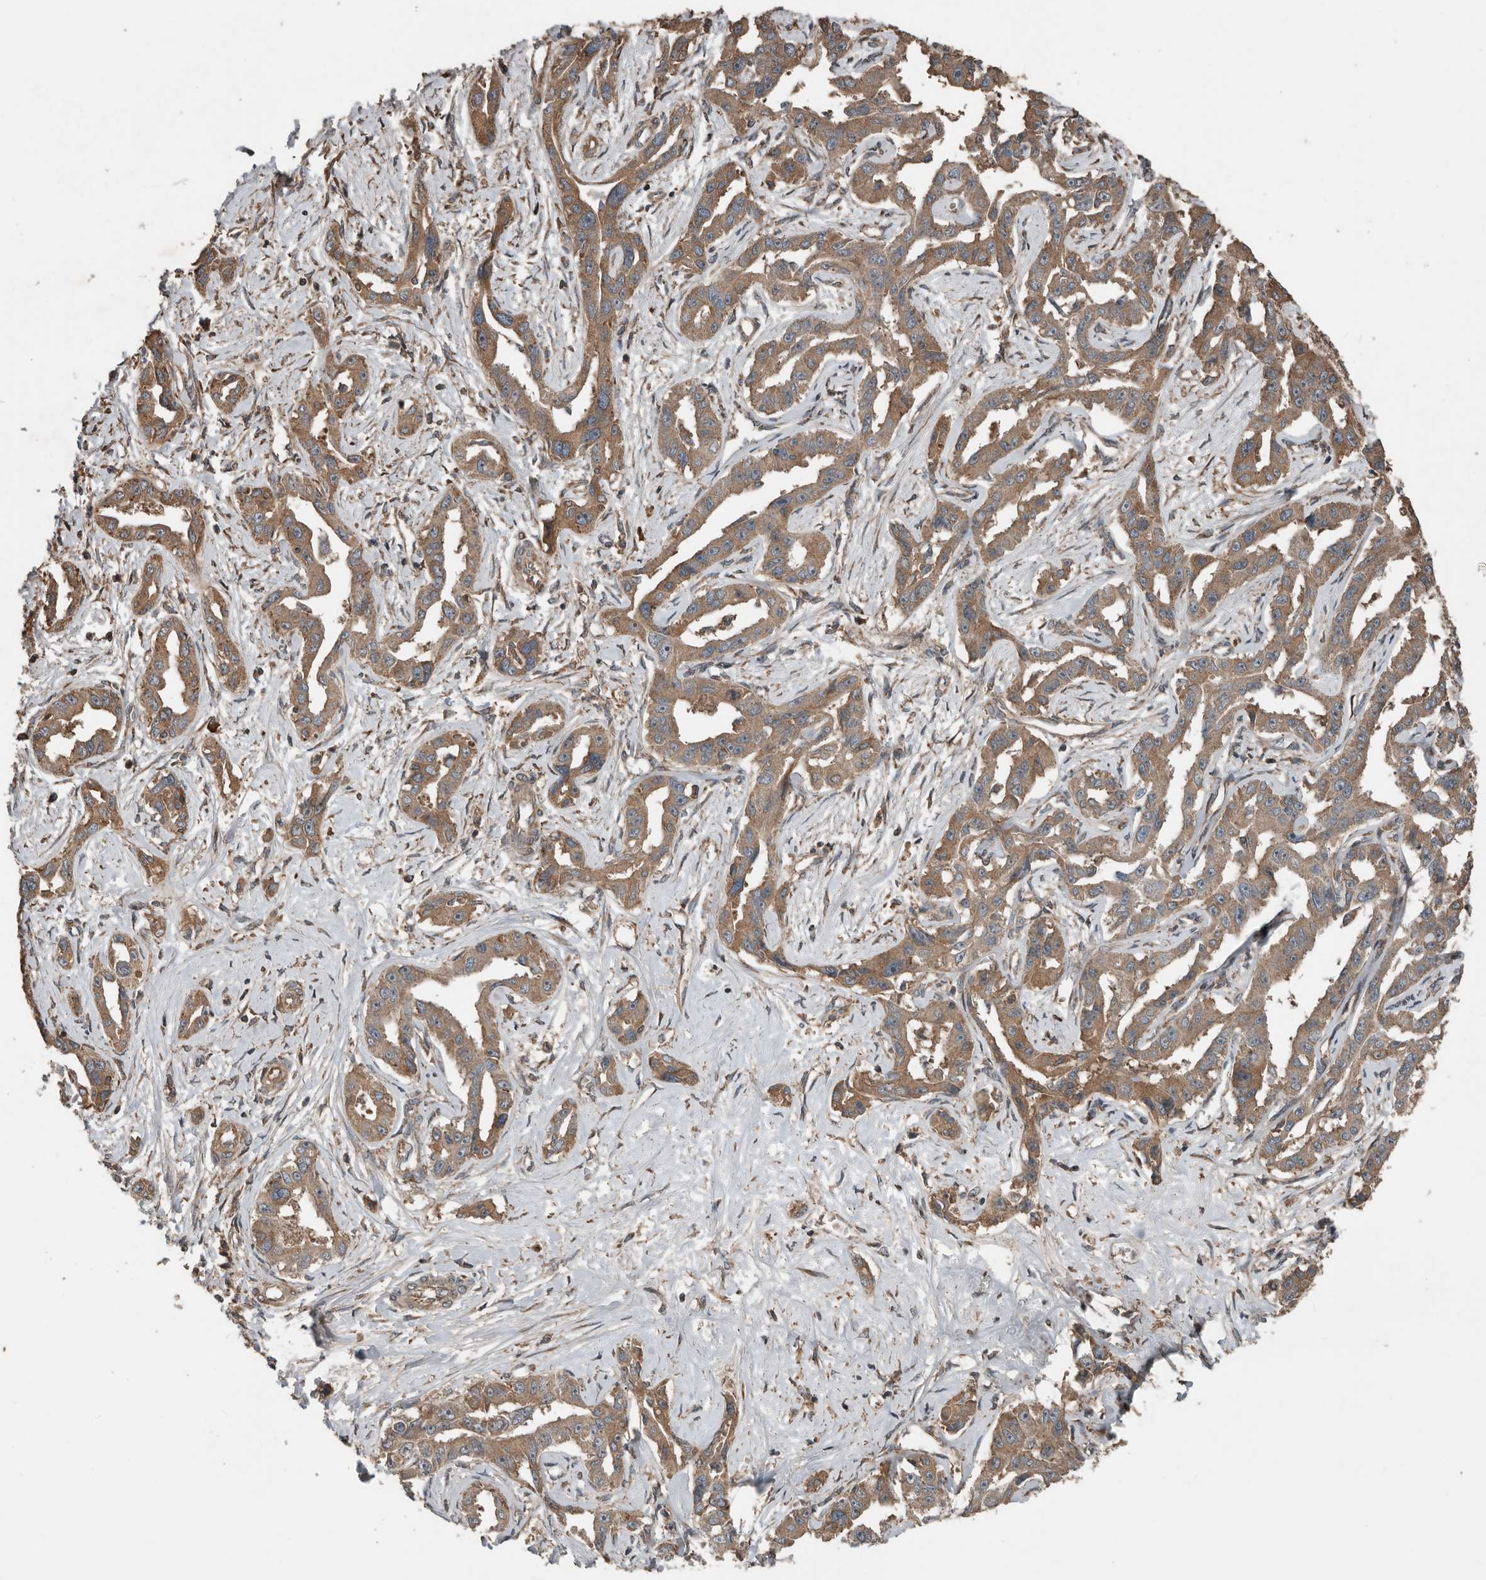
{"staining": {"intensity": "moderate", "quantity": ">75%", "location": "cytoplasmic/membranous"}, "tissue": "liver cancer", "cell_type": "Tumor cells", "image_type": "cancer", "snomed": [{"axis": "morphology", "description": "Cholangiocarcinoma"}, {"axis": "topography", "description": "Liver"}], "caption": "An immunohistochemistry photomicrograph of neoplastic tissue is shown. Protein staining in brown highlights moderate cytoplasmic/membranous positivity in cholangiocarcinoma (liver) within tumor cells.", "gene": "RNF207", "patient": {"sex": "male", "age": 59}}